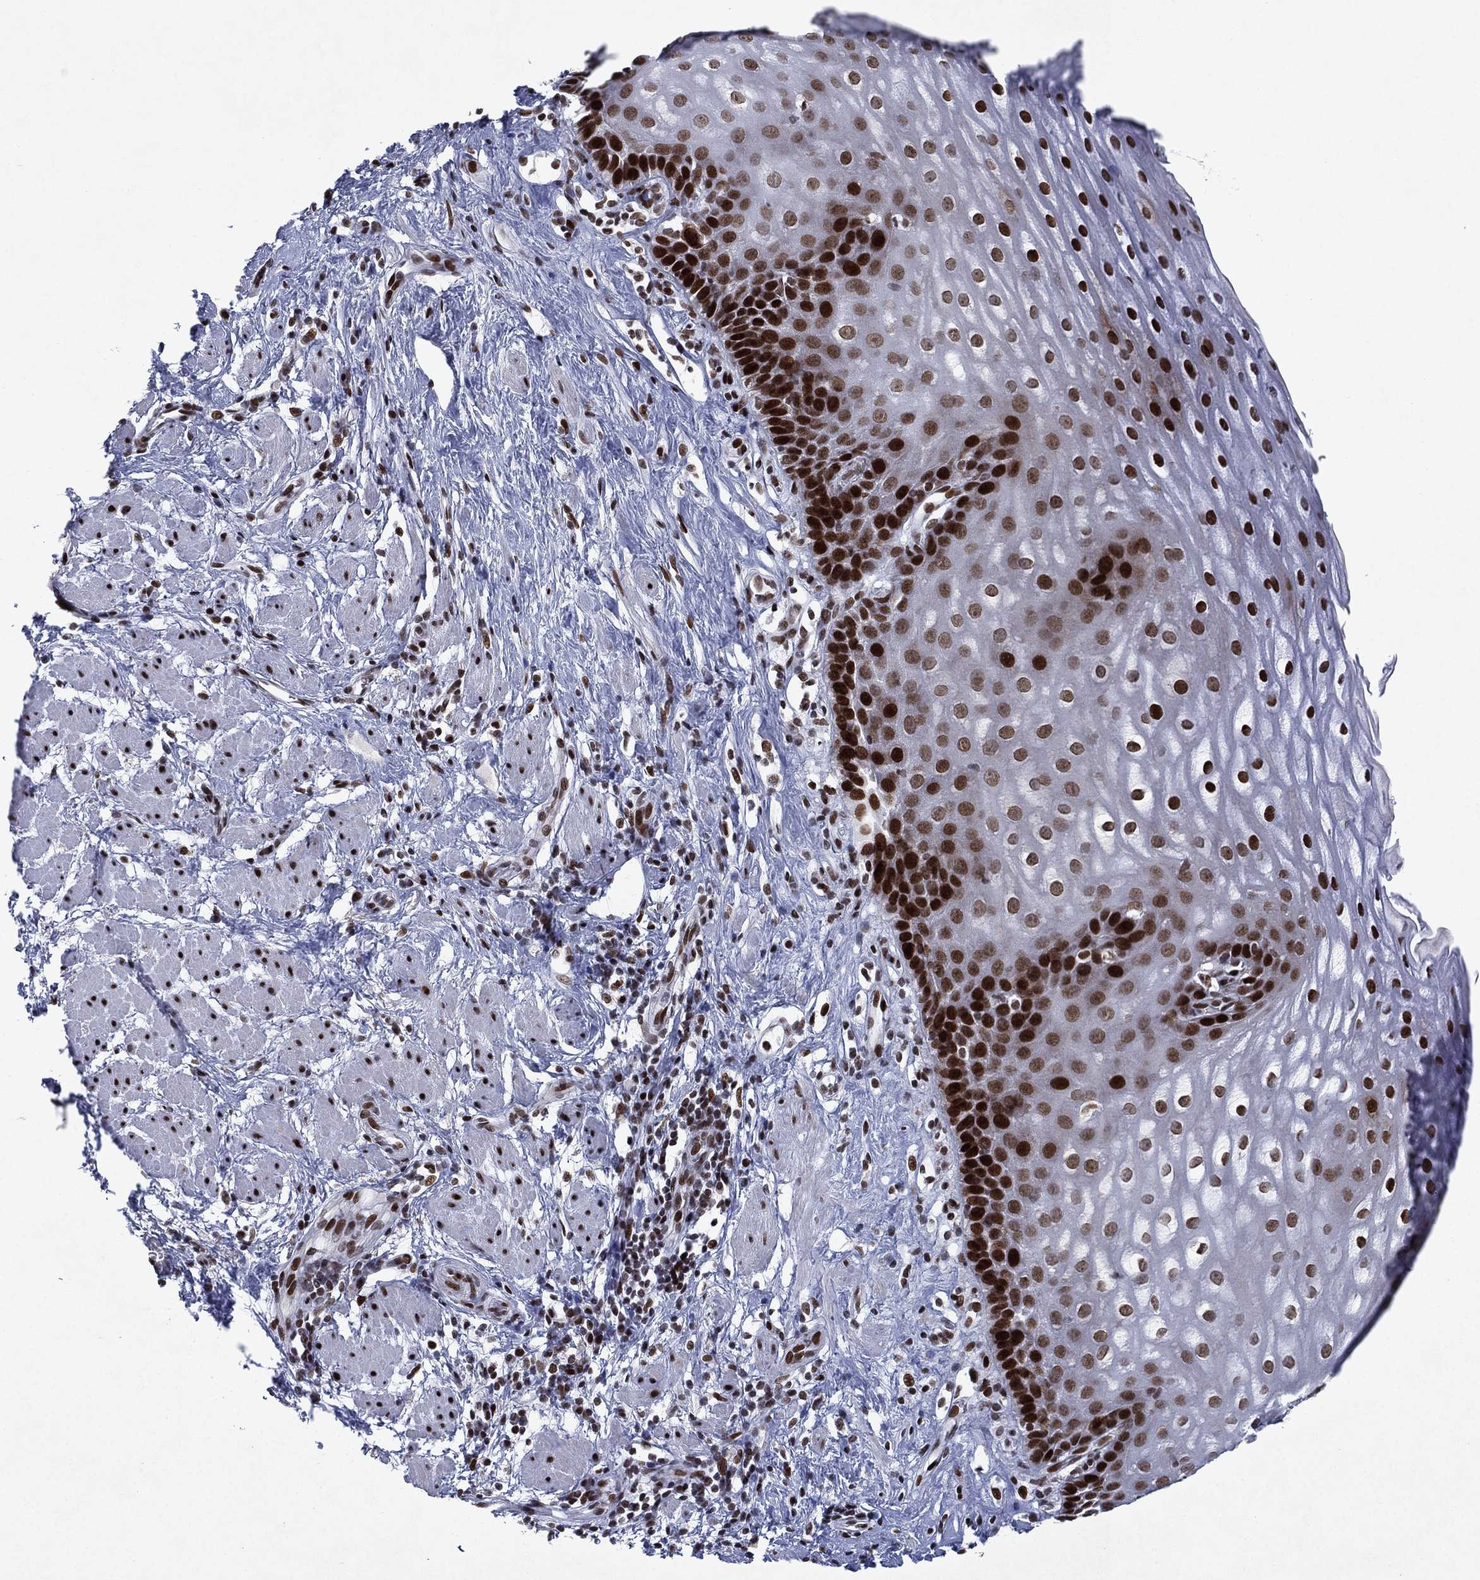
{"staining": {"intensity": "strong", "quantity": ">75%", "location": "nuclear"}, "tissue": "esophagus", "cell_type": "Squamous epithelial cells", "image_type": "normal", "snomed": [{"axis": "morphology", "description": "Normal tissue, NOS"}, {"axis": "topography", "description": "Esophagus"}], "caption": "A high amount of strong nuclear expression is seen in about >75% of squamous epithelial cells in normal esophagus. (DAB (3,3'-diaminobenzidine) IHC with brightfield microscopy, high magnification).", "gene": "RTF1", "patient": {"sex": "male", "age": 64}}